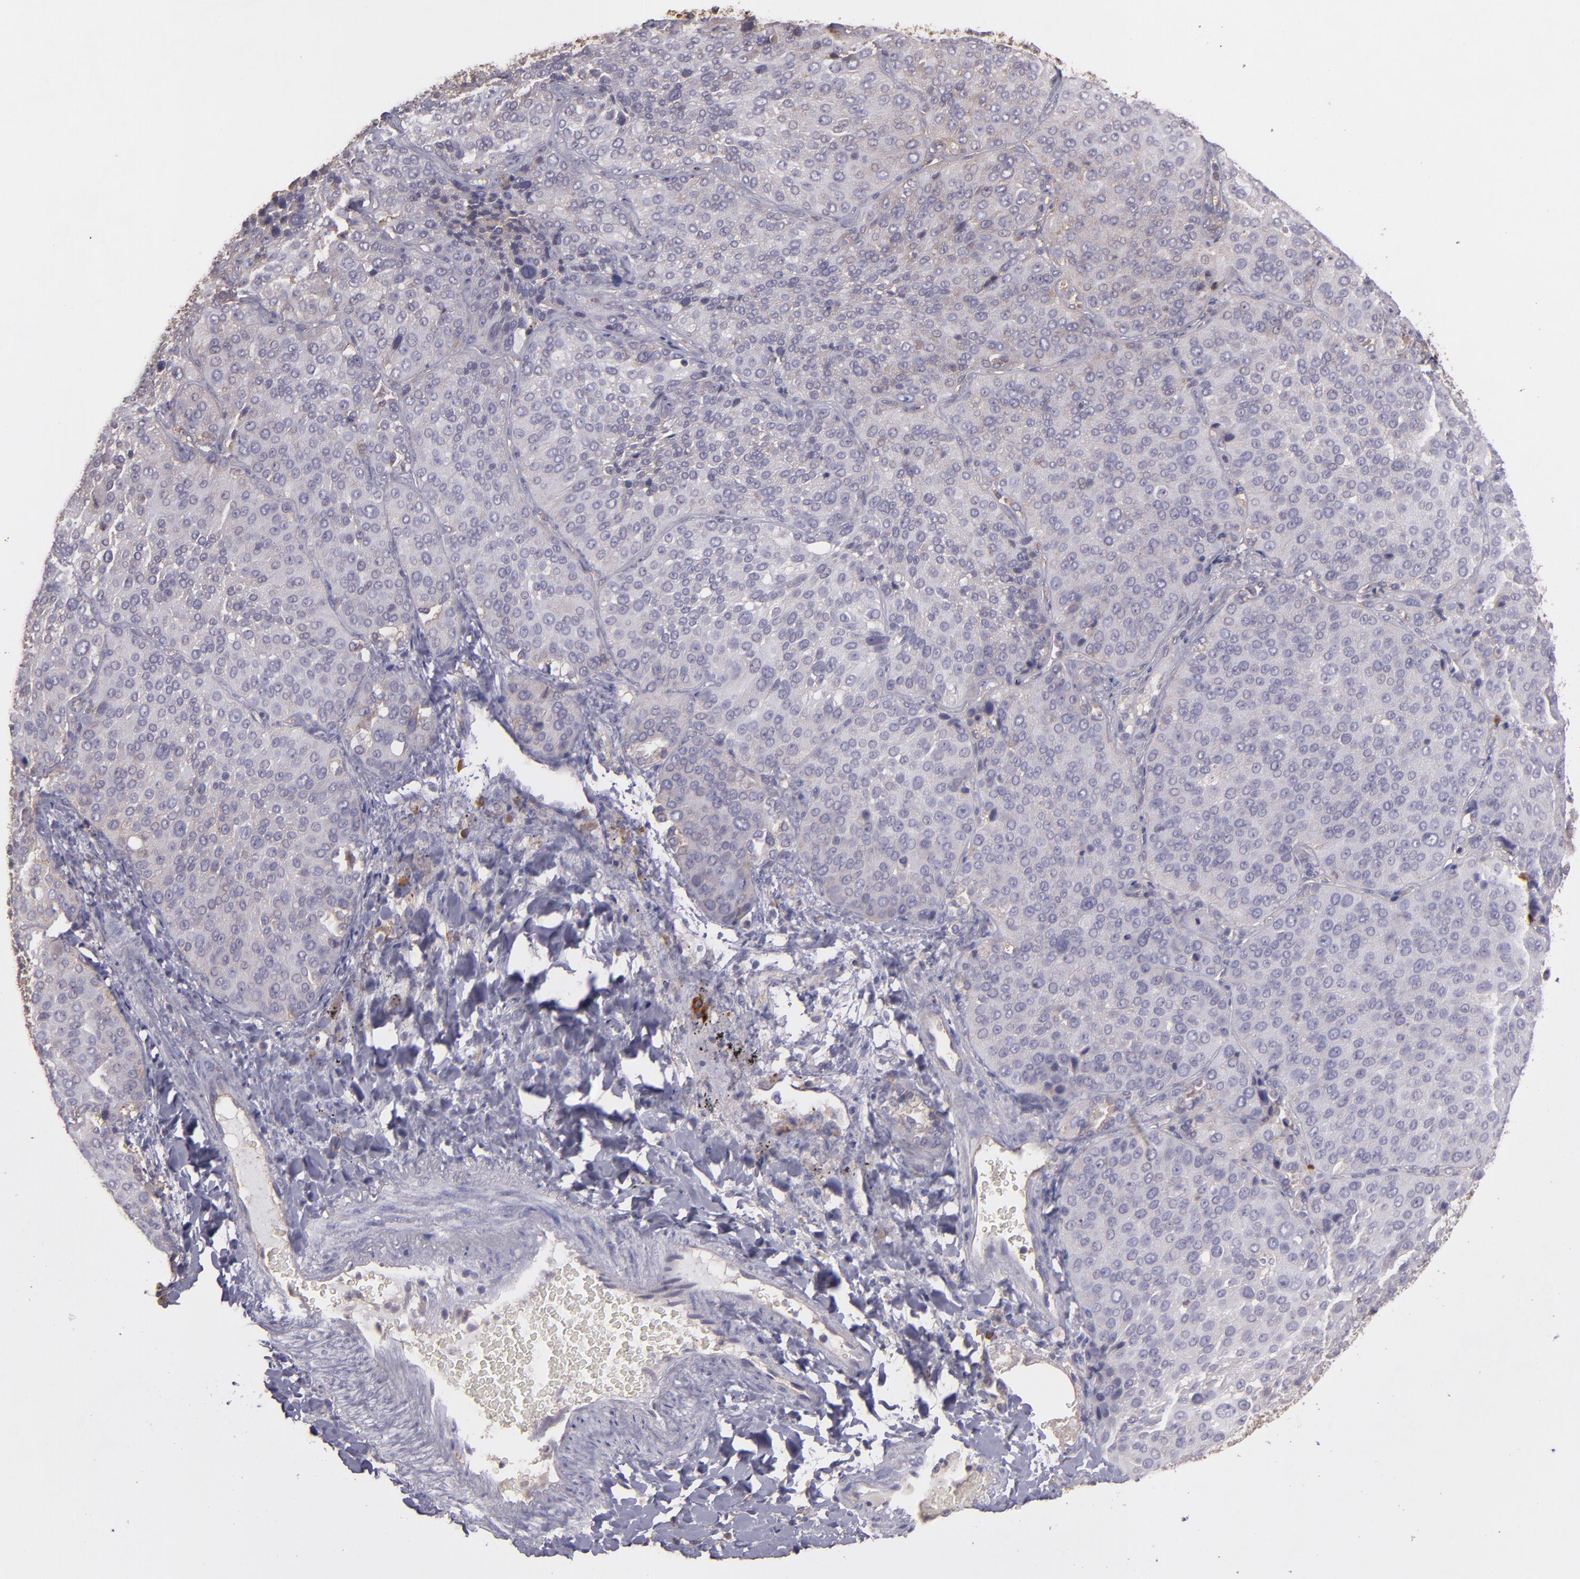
{"staining": {"intensity": "weak", "quantity": "<25%", "location": "cytoplasmic/membranous"}, "tissue": "lung cancer", "cell_type": "Tumor cells", "image_type": "cancer", "snomed": [{"axis": "morphology", "description": "Squamous cell carcinoma, NOS"}, {"axis": "topography", "description": "Lung"}], "caption": "Tumor cells are negative for protein expression in human squamous cell carcinoma (lung).", "gene": "ECE1", "patient": {"sex": "male", "age": 54}}